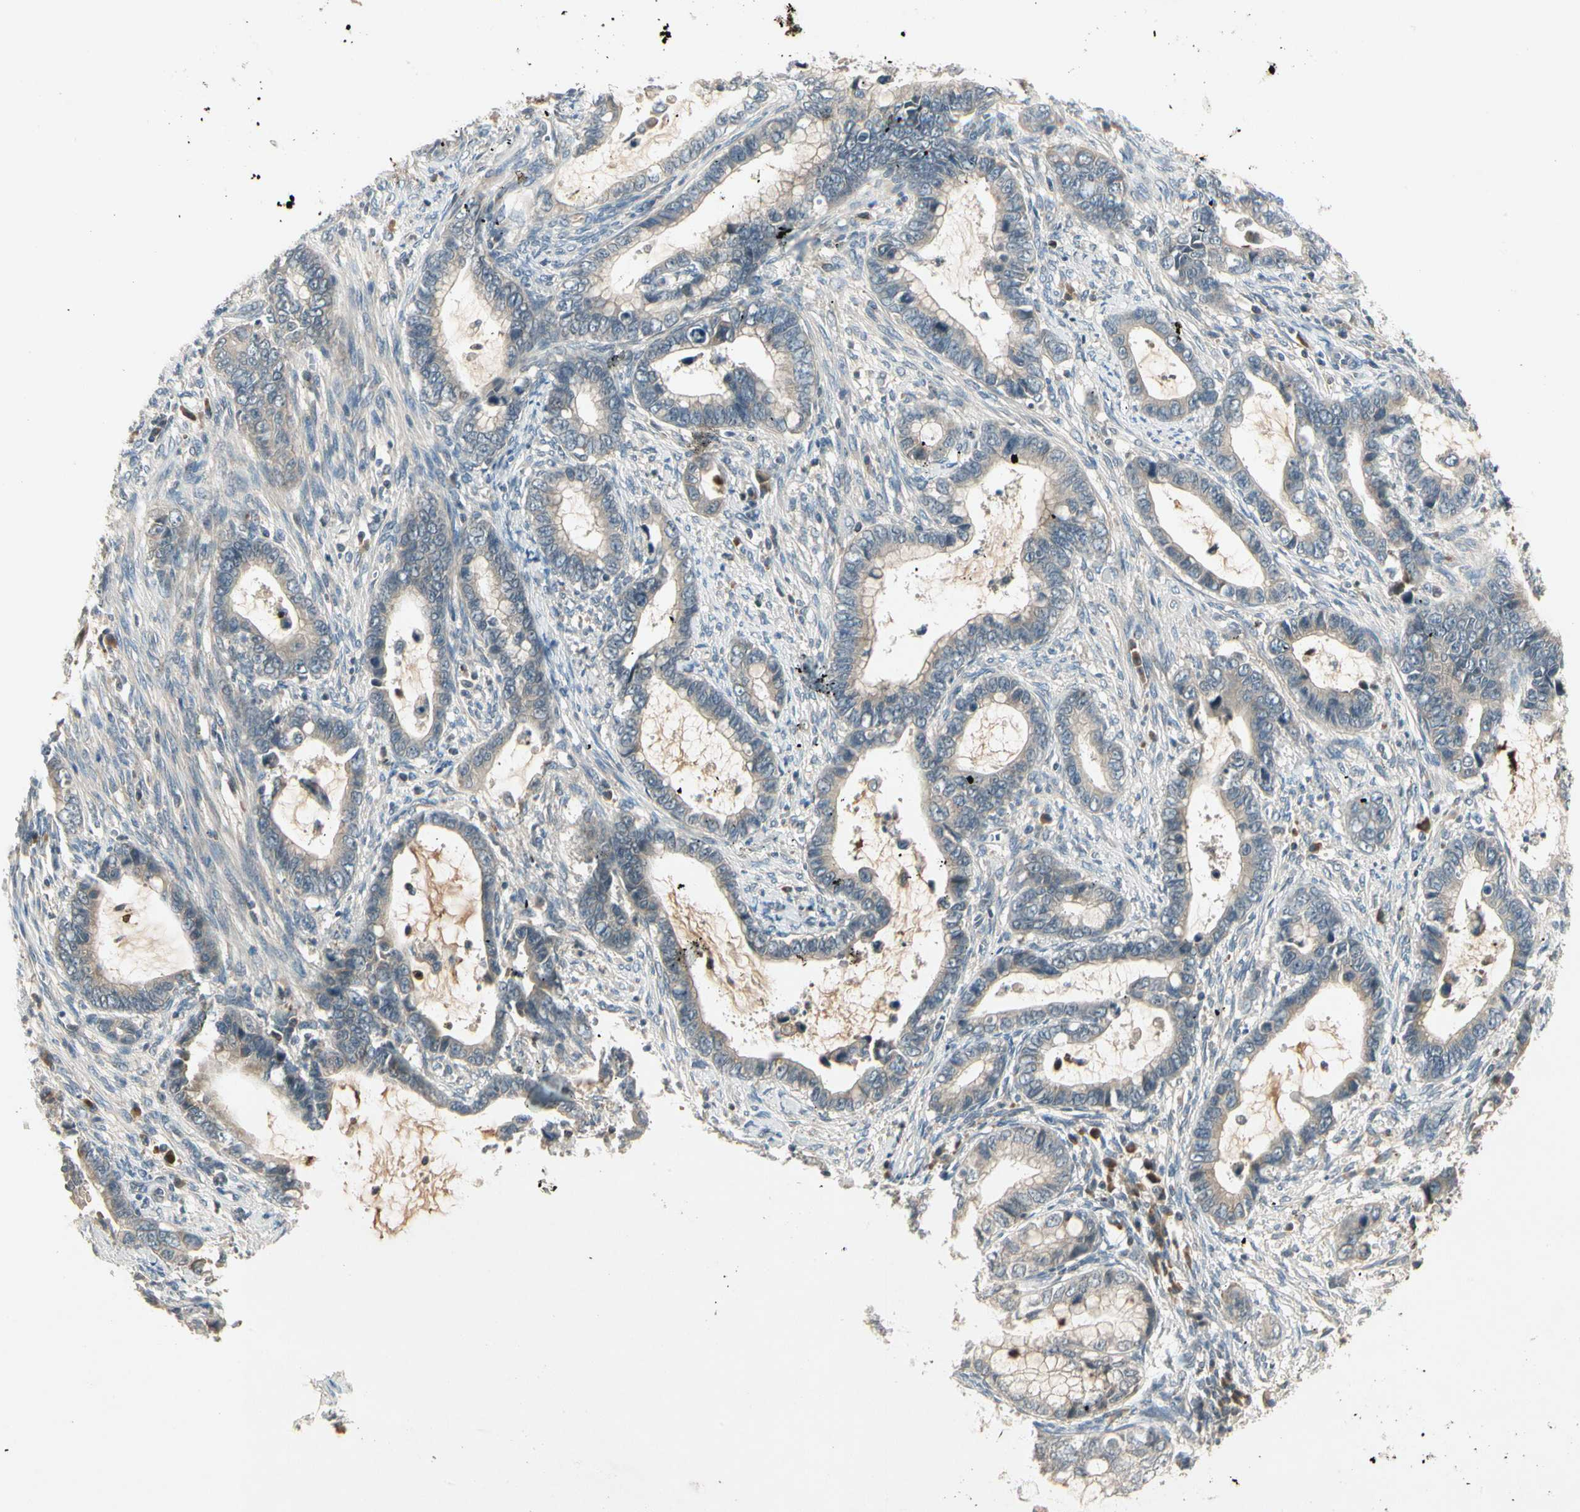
{"staining": {"intensity": "weak", "quantity": "25%-75%", "location": "cytoplasmic/membranous"}, "tissue": "cervical cancer", "cell_type": "Tumor cells", "image_type": "cancer", "snomed": [{"axis": "morphology", "description": "Adenocarcinoma, NOS"}, {"axis": "topography", "description": "Cervix"}], "caption": "An image showing weak cytoplasmic/membranous positivity in approximately 25%-75% of tumor cells in cervical cancer, as visualized by brown immunohistochemical staining.", "gene": "CCL4", "patient": {"sex": "female", "age": 44}}